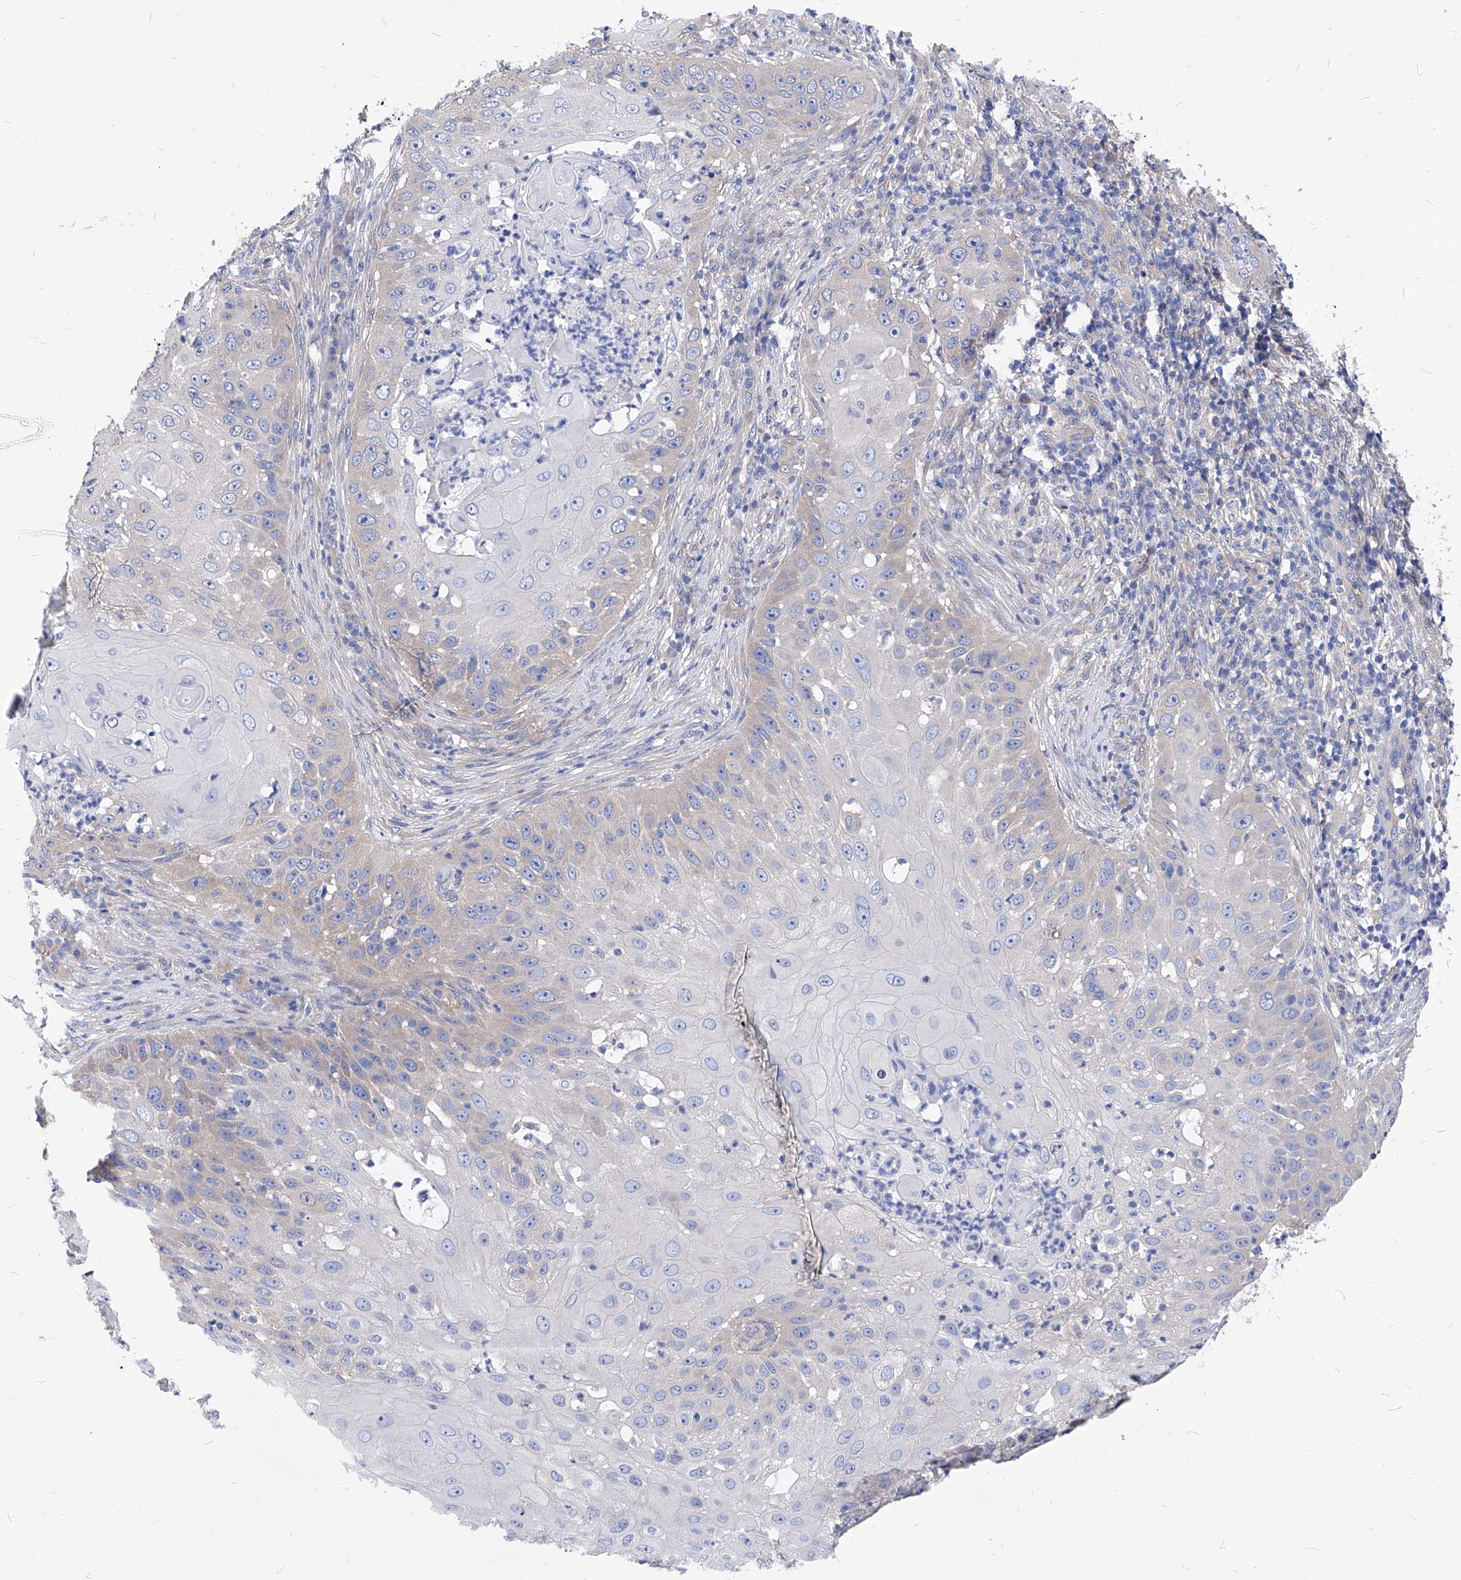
{"staining": {"intensity": "negative", "quantity": "none", "location": "none"}, "tissue": "skin cancer", "cell_type": "Tumor cells", "image_type": "cancer", "snomed": [{"axis": "morphology", "description": "Squamous cell carcinoma, NOS"}, {"axis": "topography", "description": "Skin"}], "caption": "Human squamous cell carcinoma (skin) stained for a protein using IHC reveals no expression in tumor cells.", "gene": "XPNPEP1", "patient": {"sex": "female", "age": 44}}